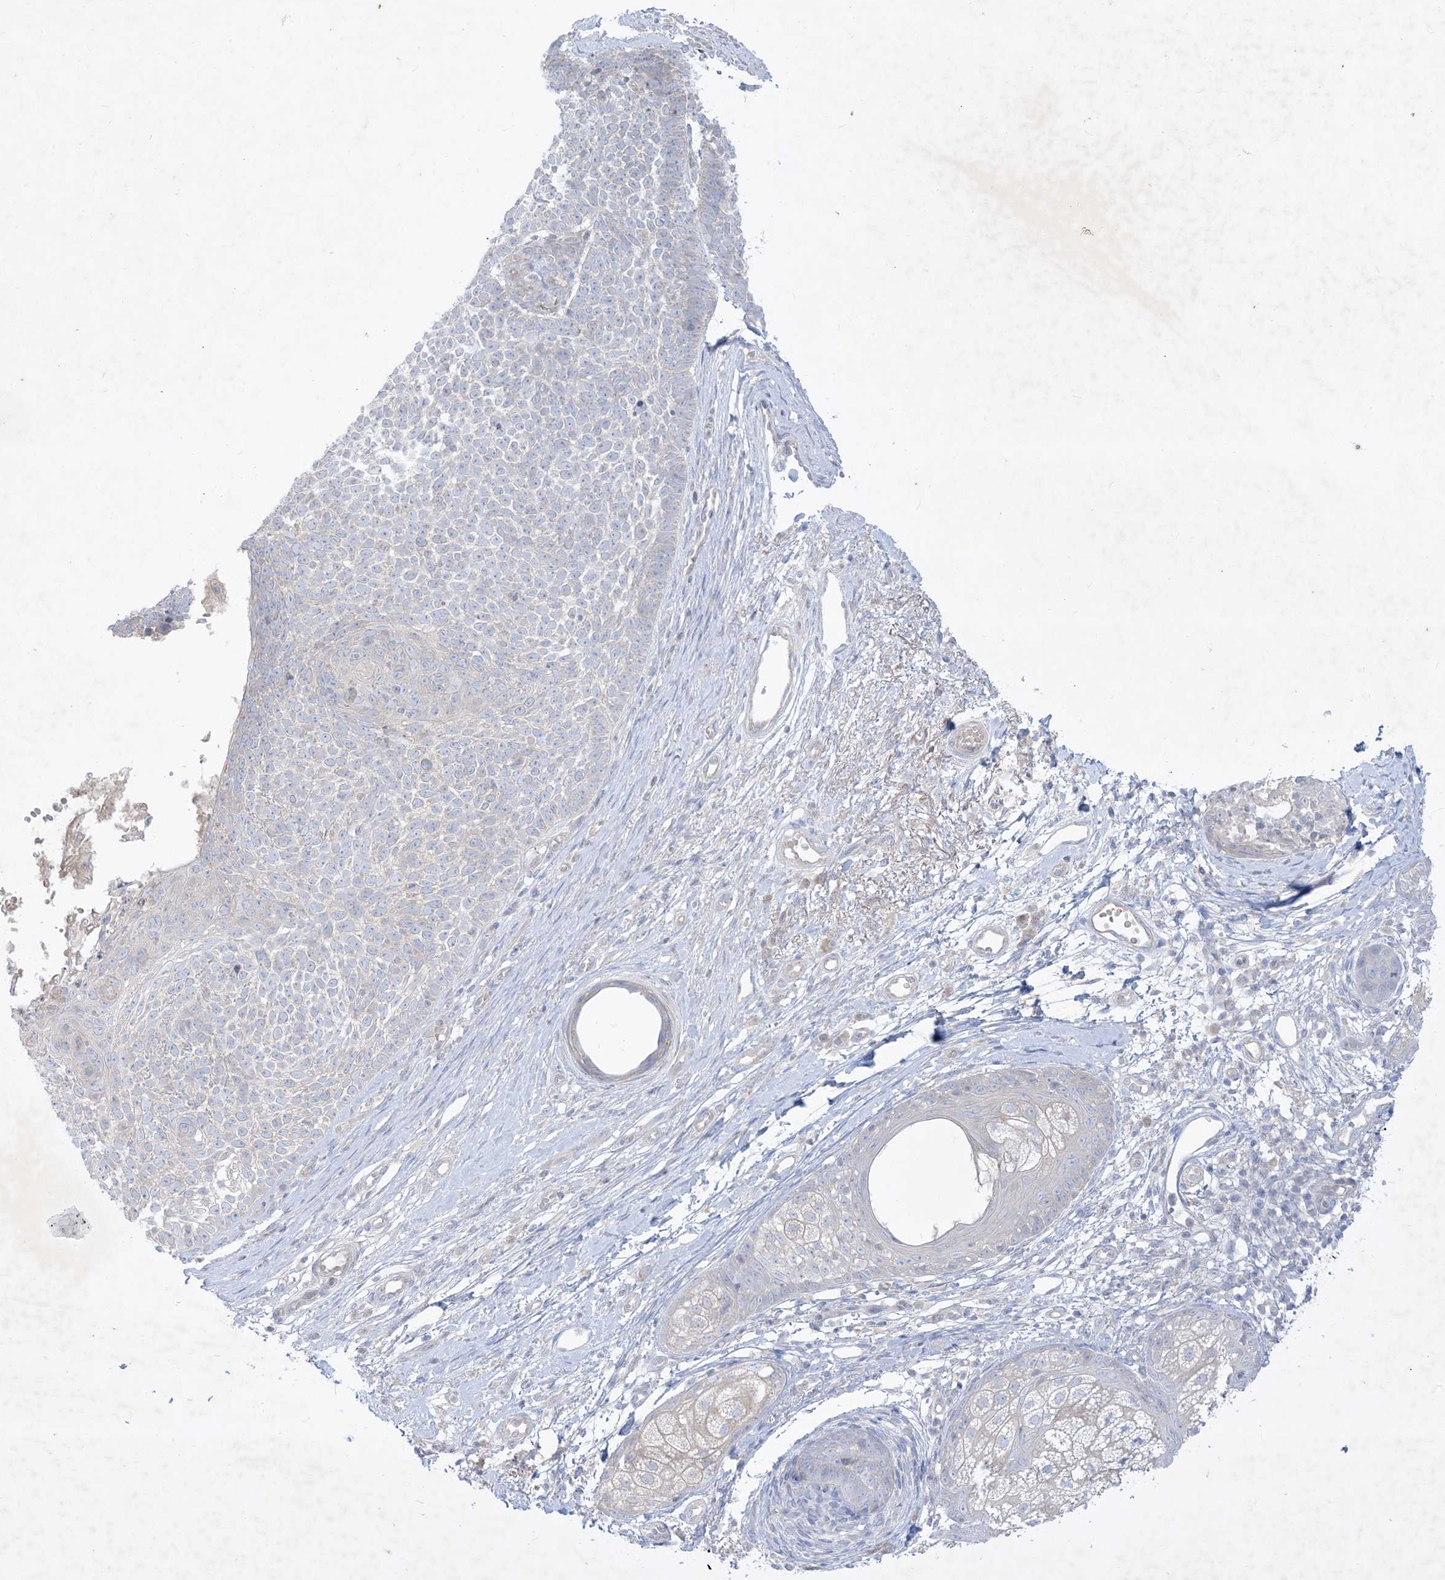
{"staining": {"intensity": "negative", "quantity": "none", "location": "none"}, "tissue": "skin cancer", "cell_type": "Tumor cells", "image_type": "cancer", "snomed": [{"axis": "morphology", "description": "Basal cell carcinoma"}, {"axis": "topography", "description": "Skin"}], "caption": "This is an immunohistochemistry micrograph of human skin cancer (basal cell carcinoma). There is no positivity in tumor cells.", "gene": "PLEKHA3", "patient": {"sex": "female", "age": 81}}